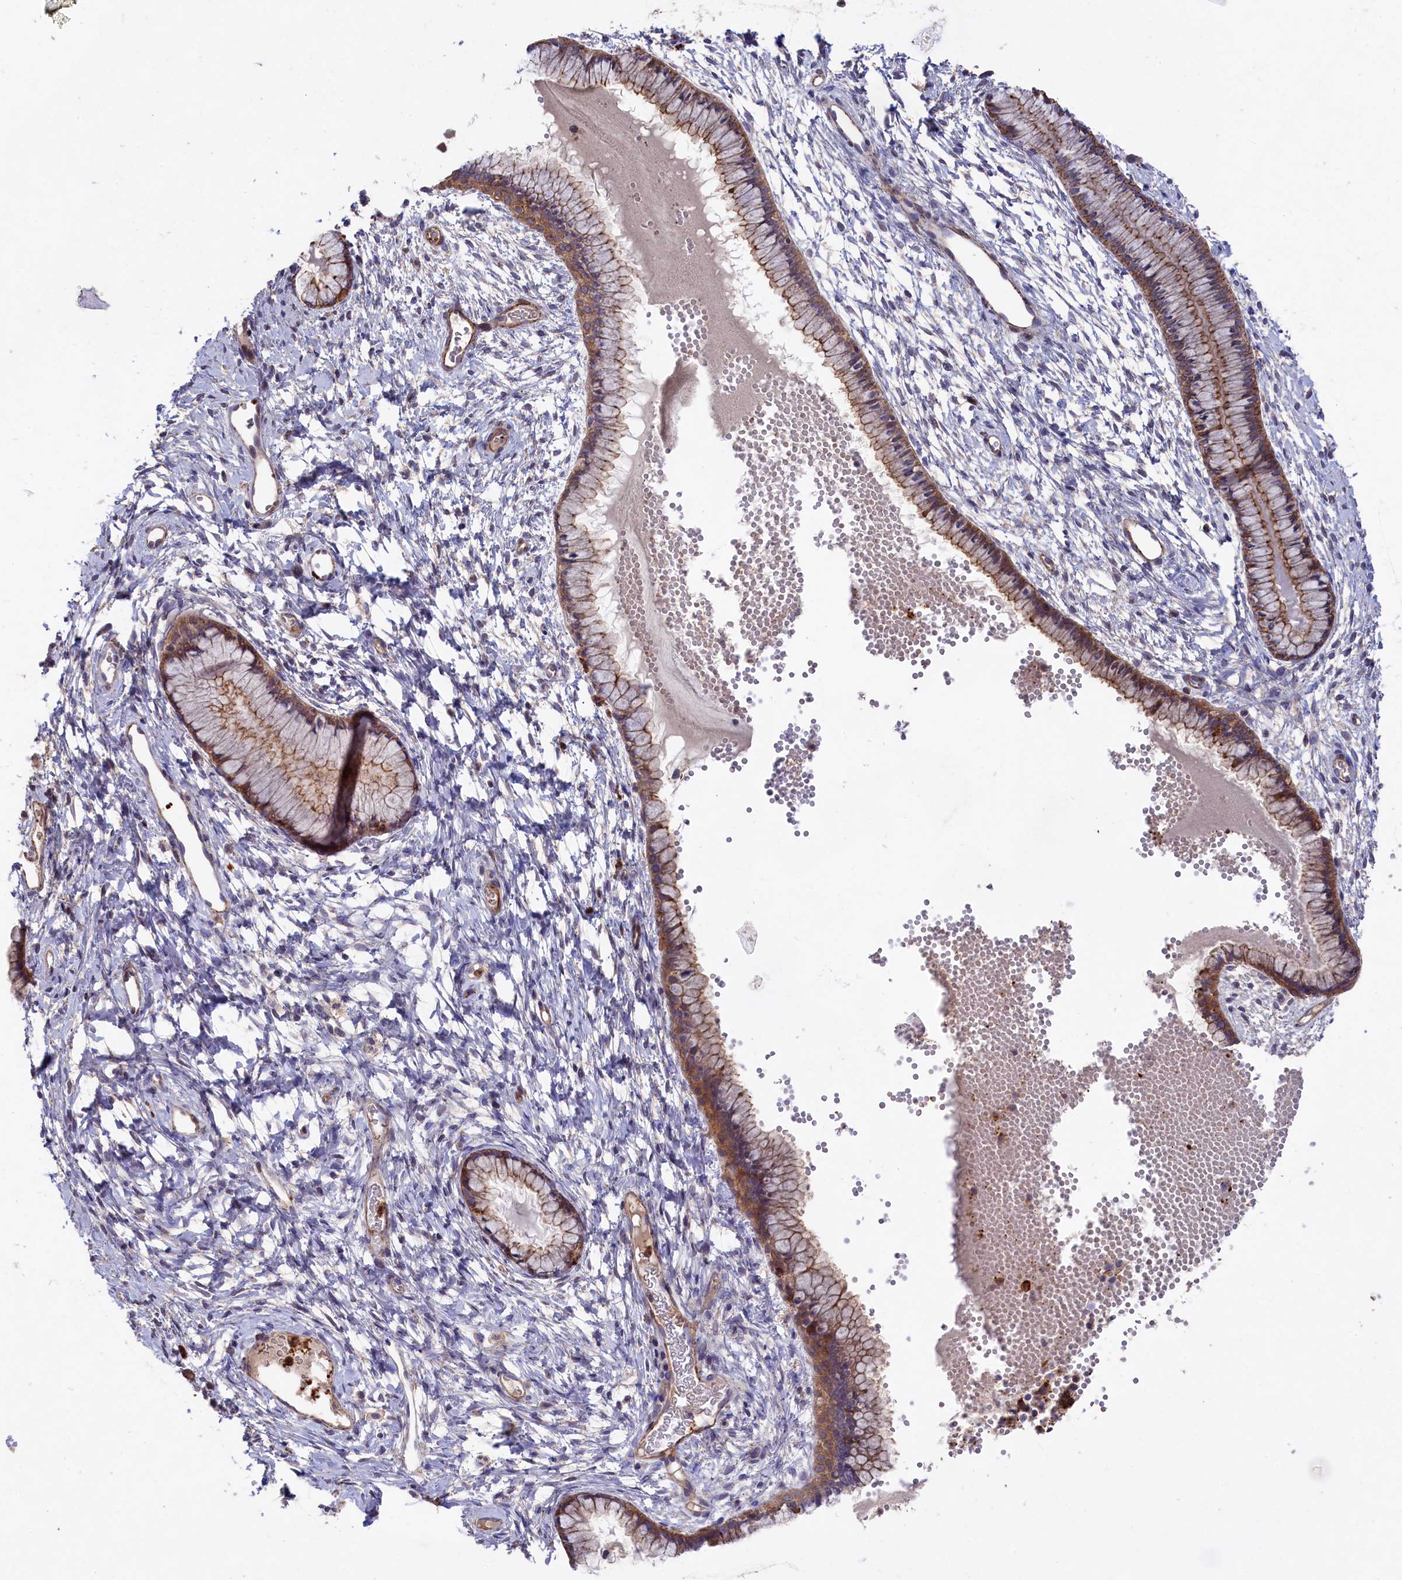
{"staining": {"intensity": "weak", "quantity": ">75%", "location": "cytoplasmic/membranous"}, "tissue": "cervix", "cell_type": "Glandular cells", "image_type": "normal", "snomed": [{"axis": "morphology", "description": "Normal tissue, NOS"}, {"axis": "topography", "description": "Cervix"}], "caption": "Normal cervix shows weak cytoplasmic/membranous expression in approximately >75% of glandular cells (brown staining indicates protein expression, while blue staining denotes nuclei)..", "gene": "RAPSN", "patient": {"sex": "female", "age": 42}}